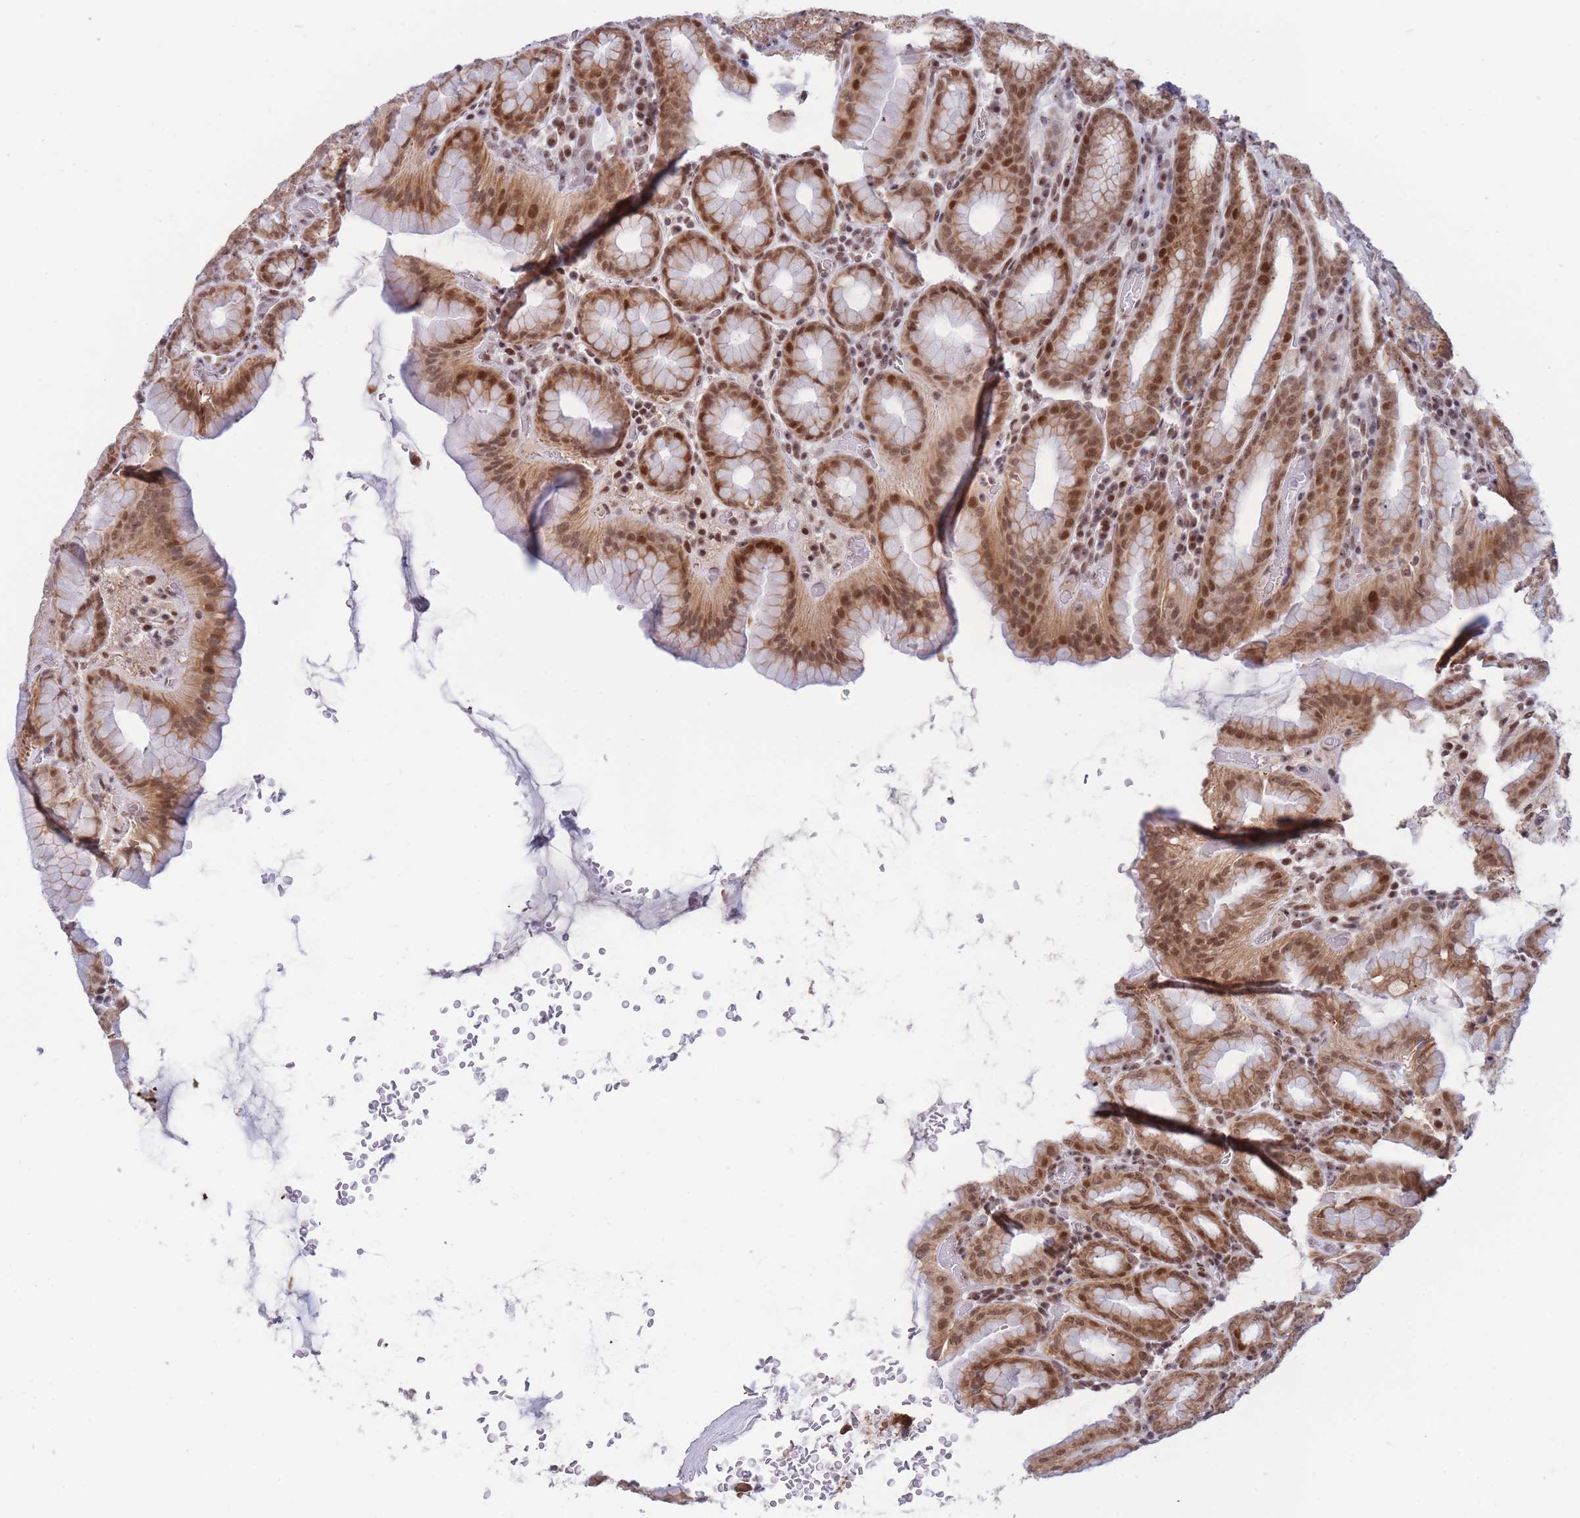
{"staining": {"intensity": "moderate", "quantity": ">75%", "location": "cytoplasmic/membranous,nuclear"}, "tissue": "stomach", "cell_type": "Glandular cells", "image_type": "normal", "snomed": [{"axis": "morphology", "description": "Normal tissue, NOS"}, {"axis": "topography", "description": "Stomach, upper"}, {"axis": "topography", "description": "Stomach"}], "caption": "Moderate cytoplasmic/membranous,nuclear positivity is appreciated in about >75% of glandular cells in benign stomach.", "gene": "TARBP2", "patient": {"sex": "male", "age": 68}}